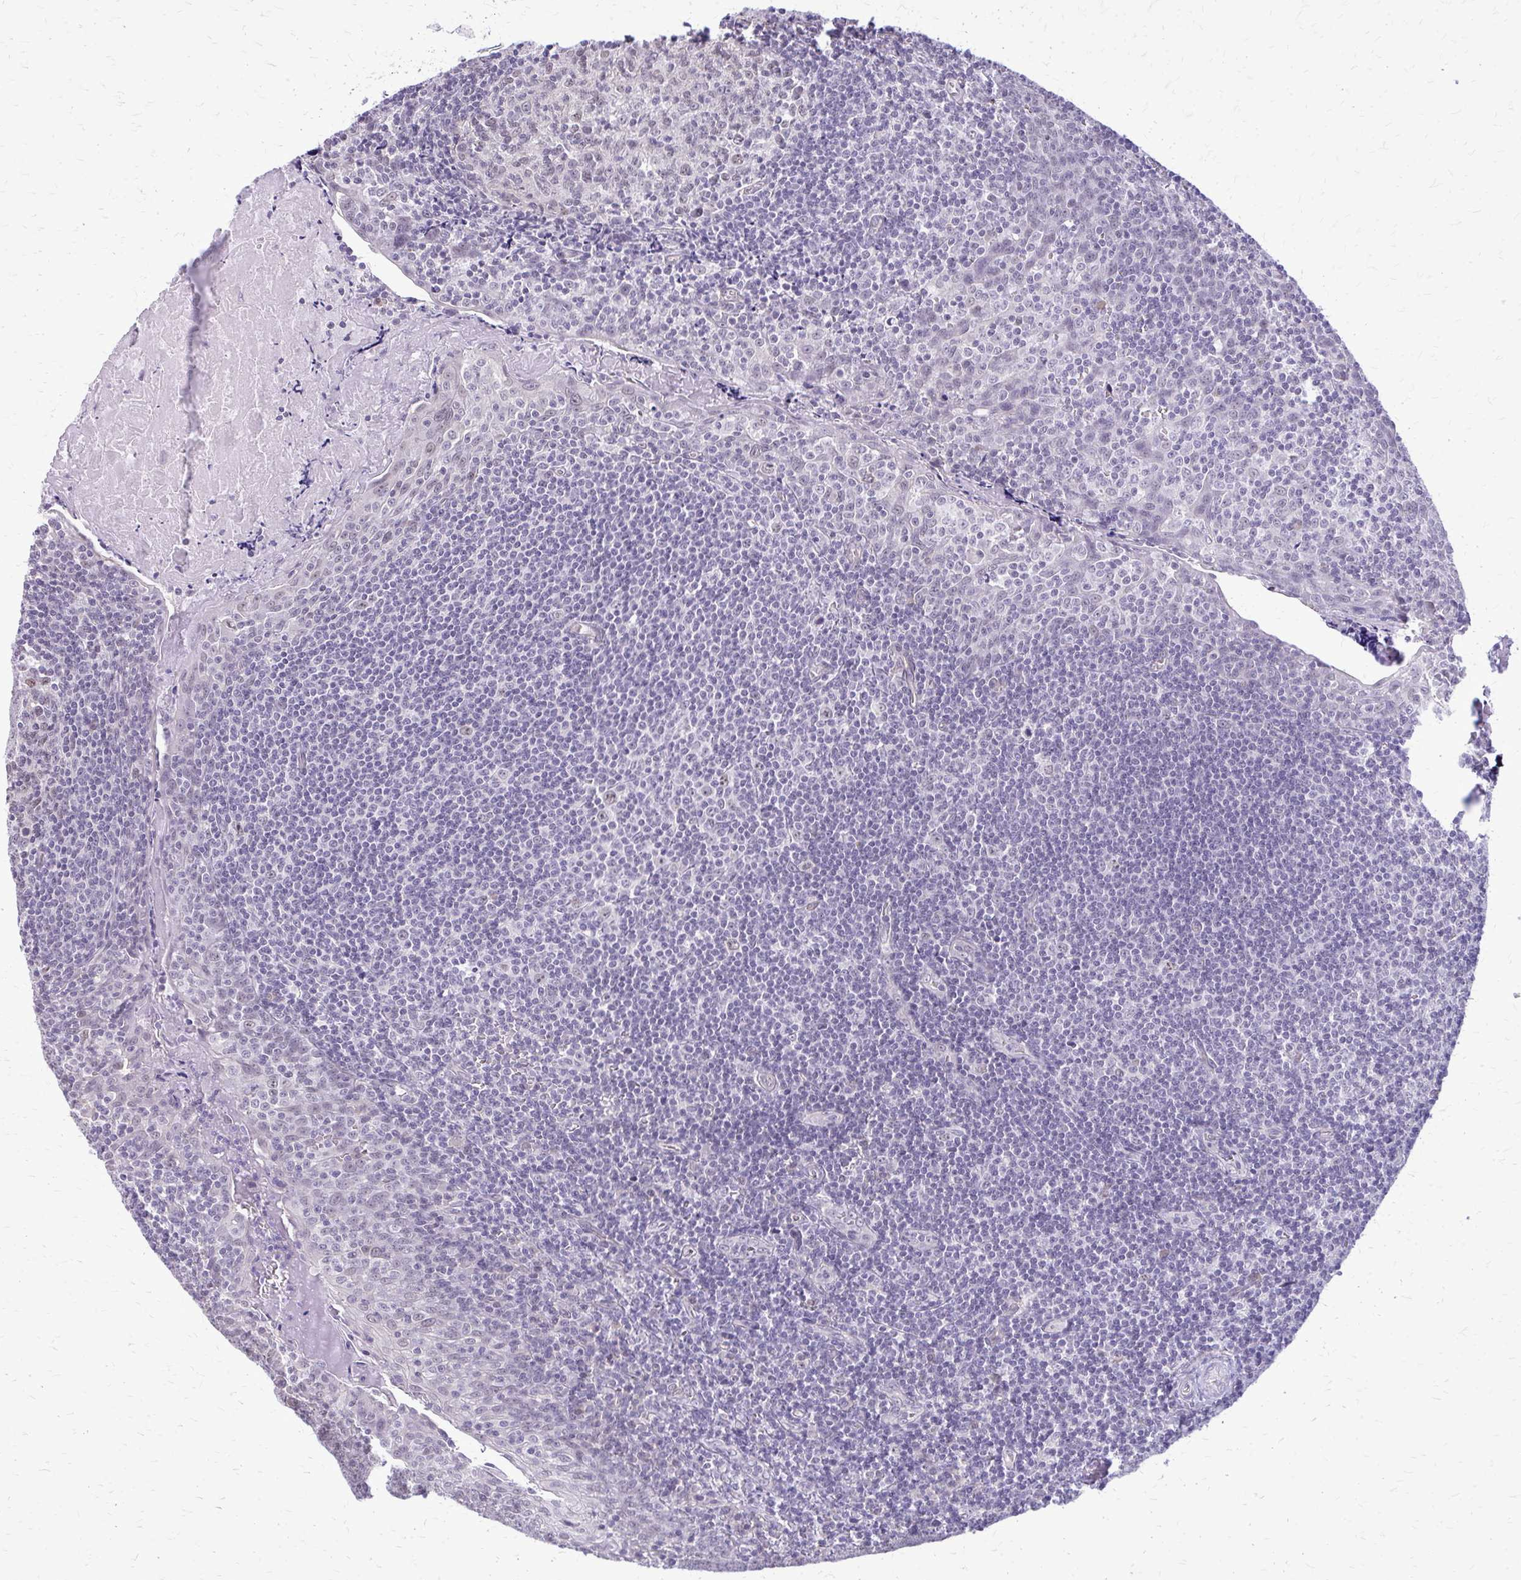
{"staining": {"intensity": "negative", "quantity": "none", "location": "none"}, "tissue": "tonsil", "cell_type": "Germinal center cells", "image_type": "normal", "snomed": [{"axis": "morphology", "description": "Normal tissue, NOS"}, {"axis": "morphology", "description": "Inflammation, NOS"}, {"axis": "topography", "description": "Tonsil"}], "caption": "Protein analysis of benign tonsil demonstrates no significant positivity in germinal center cells. (DAB (3,3'-diaminobenzidine) IHC with hematoxylin counter stain).", "gene": "PLCB1", "patient": {"sex": "female", "age": 31}}